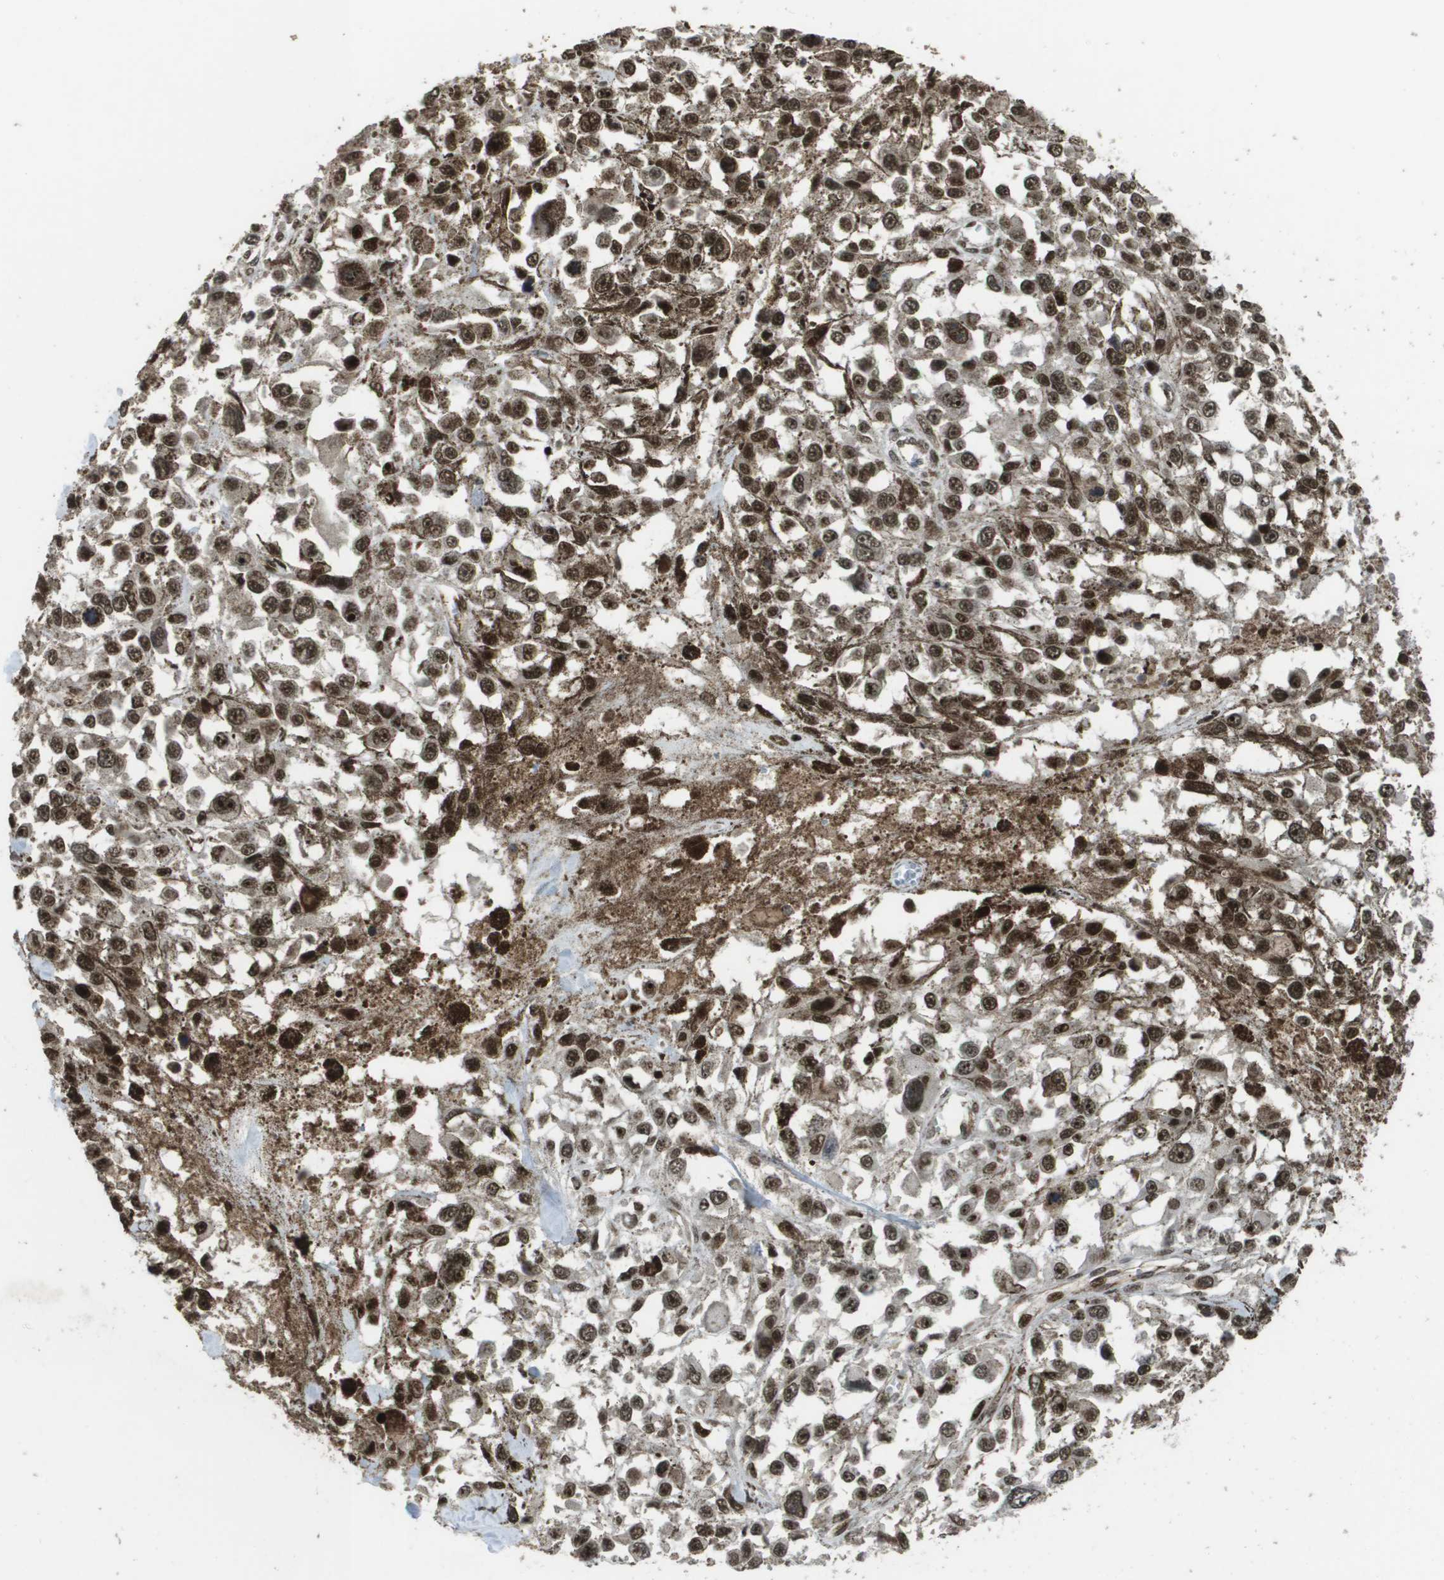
{"staining": {"intensity": "moderate", "quantity": ">75%", "location": "nuclear"}, "tissue": "melanoma", "cell_type": "Tumor cells", "image_type": "cancer", "snomed": [{"axis": "morphology", "description": "Malignant melanoma, Metastatic site"}, {"axis": "topography", "description": "Lymph node"}], "caption": "An immunohistochemistry photomicrograph of neoplastic tissue is shown. Protein staining in brown shows moderate nuclear positivity in malignant melanoma (metastatic site) within tumor cells. (brown staining indicates protein expression, while blue staining denotes nuclei).", "gene": "KAT5", "patient": {"sex": "male", "age": 59}}